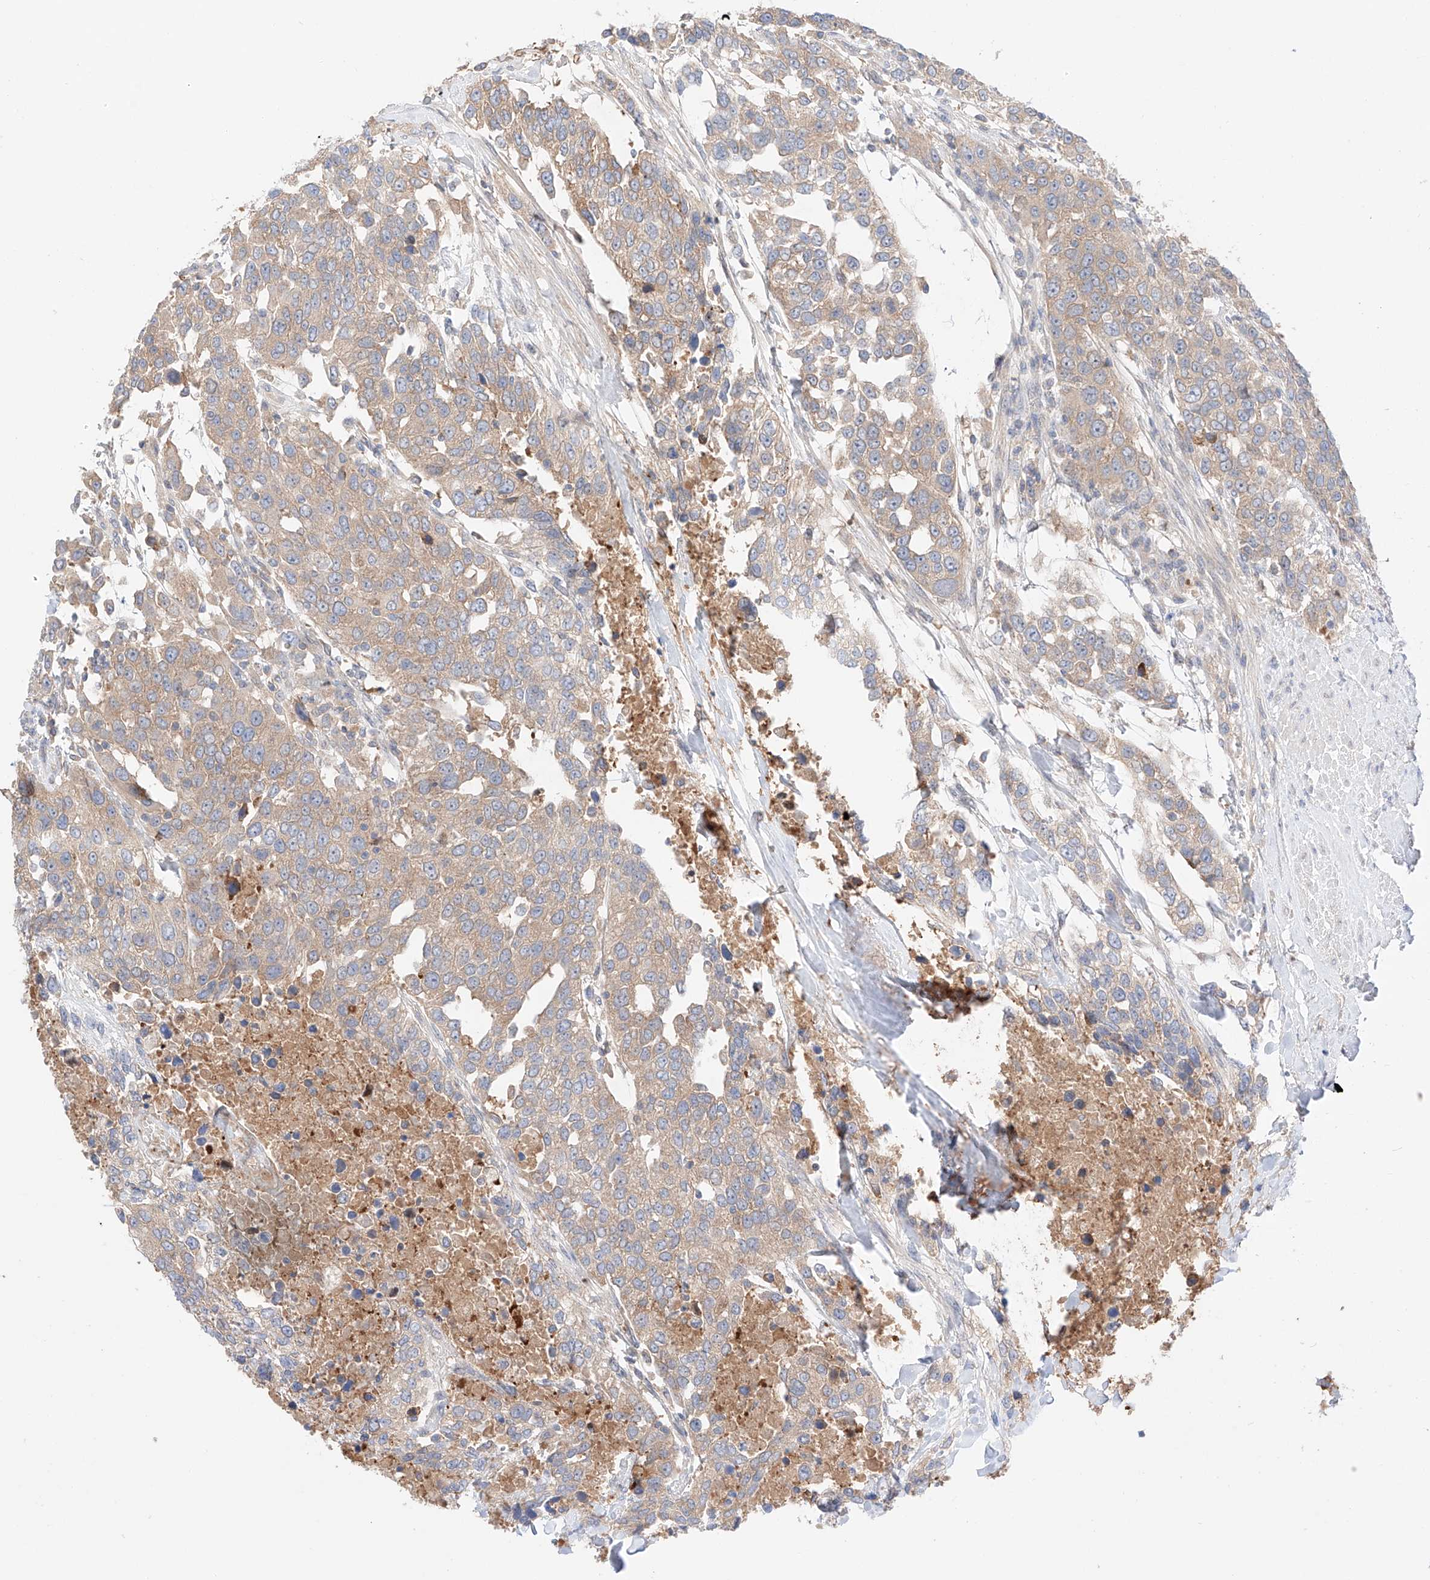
{"staining": {"intensity": "weak", "quantity": "25%-75%", "location": "cytoplasmic/membranous"}, "tissue": "urothelial cancer", "cell_type": "Tumor cells", "image_type": "cancer", "snomed": [{"axis": "morphology", "description": "Urothelial carcinoma, High grade"}, {"axis": "topography", "description": "Urinary bladder"}], "caption": "Urothelial cancer stained with immunohistochemistry shows weak cytoplasmic/membranous positivity in approximately 25%-75% of tumor cells. The staining is performed using DAB brown chromogen to label protein expression. The nuclei are counter-stained blue using hematoxylin.", "gene": "PGGT1B", "patient": {"sex": "female", "age": 80}}